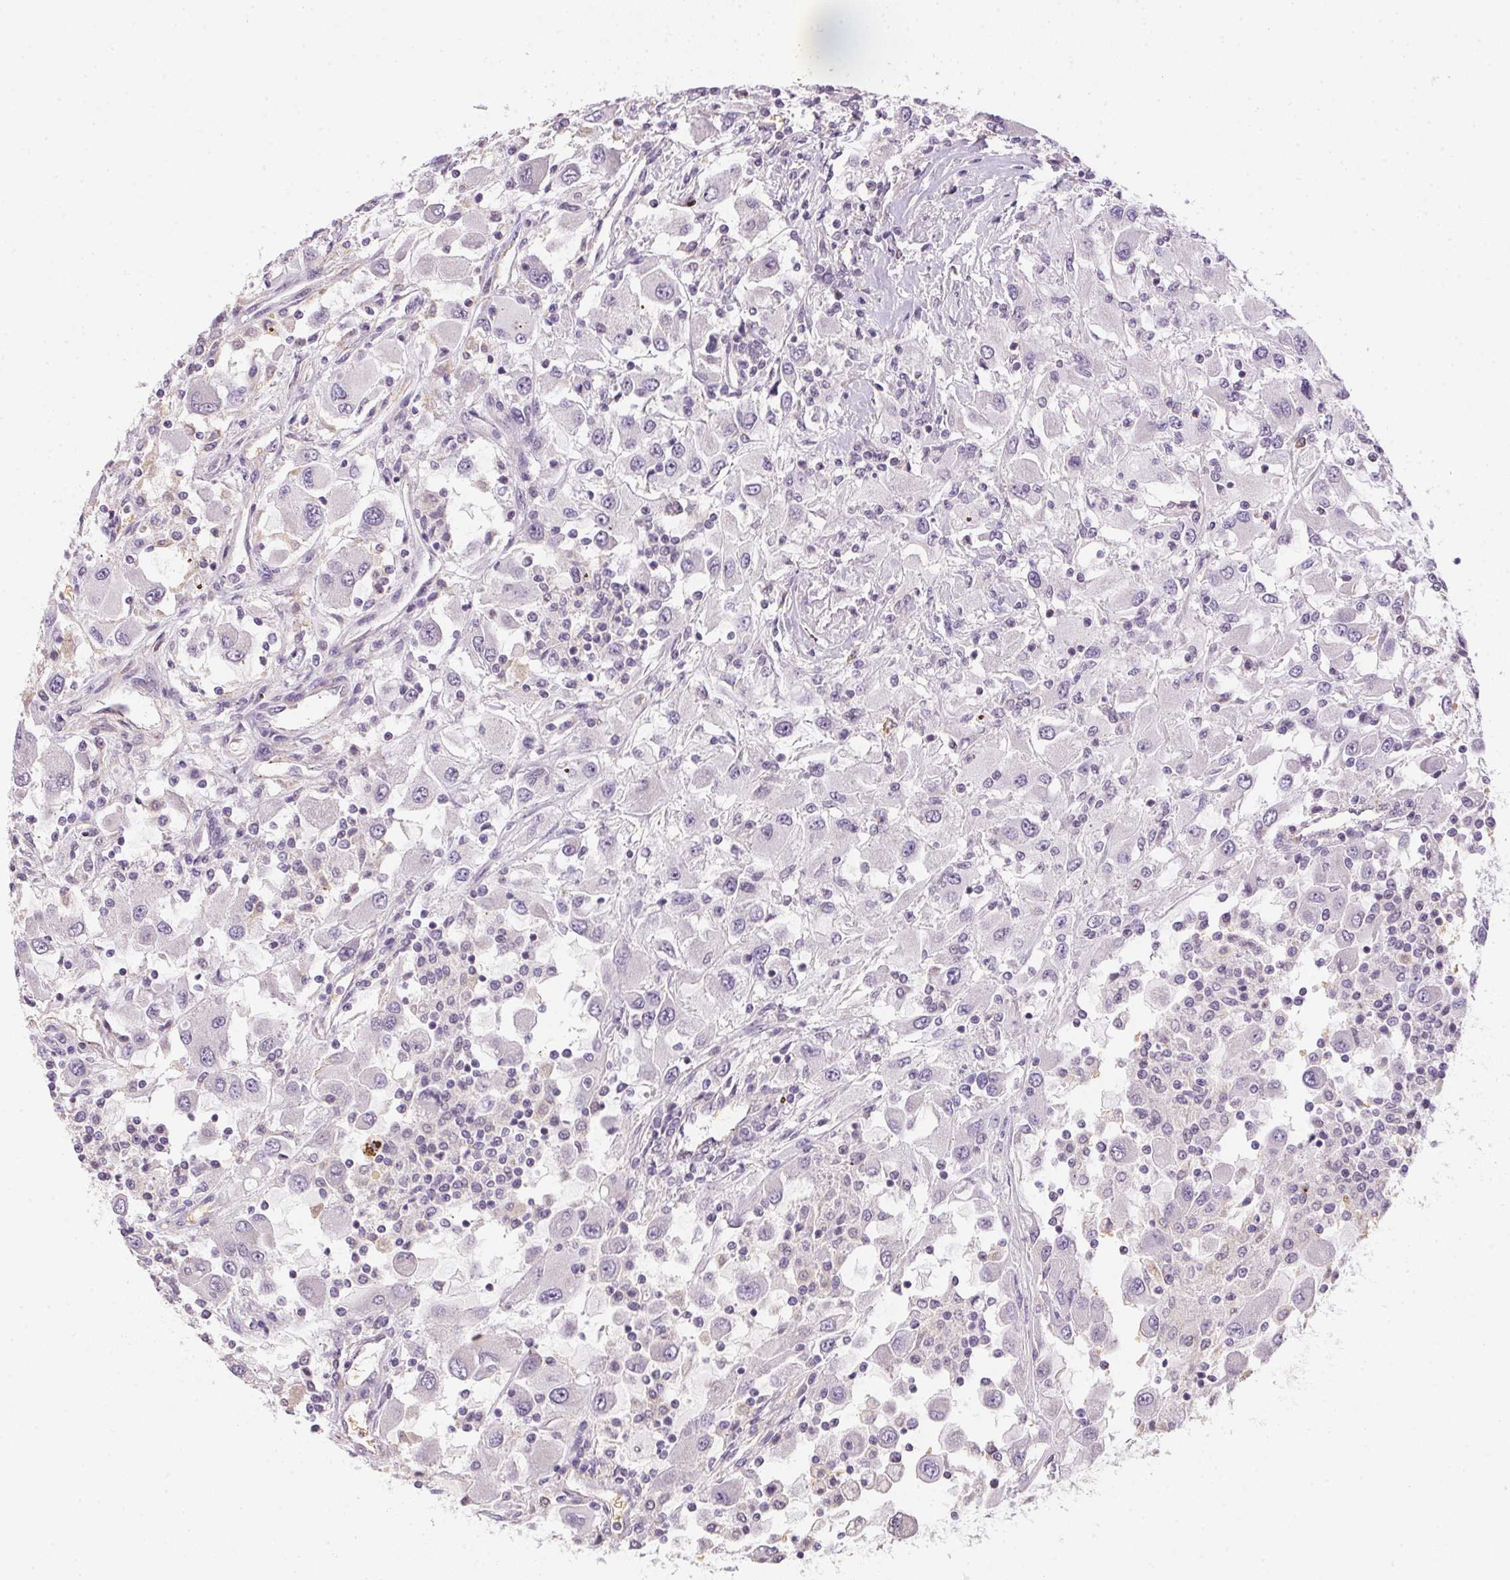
{"staining": {"intensity": "negative", "quantity": "none", "location": "none"}, "tissue": "renal cancer", "cell_type": "Tumor cells", "image_type": "cancer", "snomed": [{"axis": "morphology", "description": "Adenocarcinoma, NOS"}, {"axis": "topography", "description": "Kidney"}], "caption": "Immunohistochemical staining of renal cancer exhibits no significant positivity in tumor cells.", "gene": "METTL13", "patient": {"sex": "female", "age": 67}}